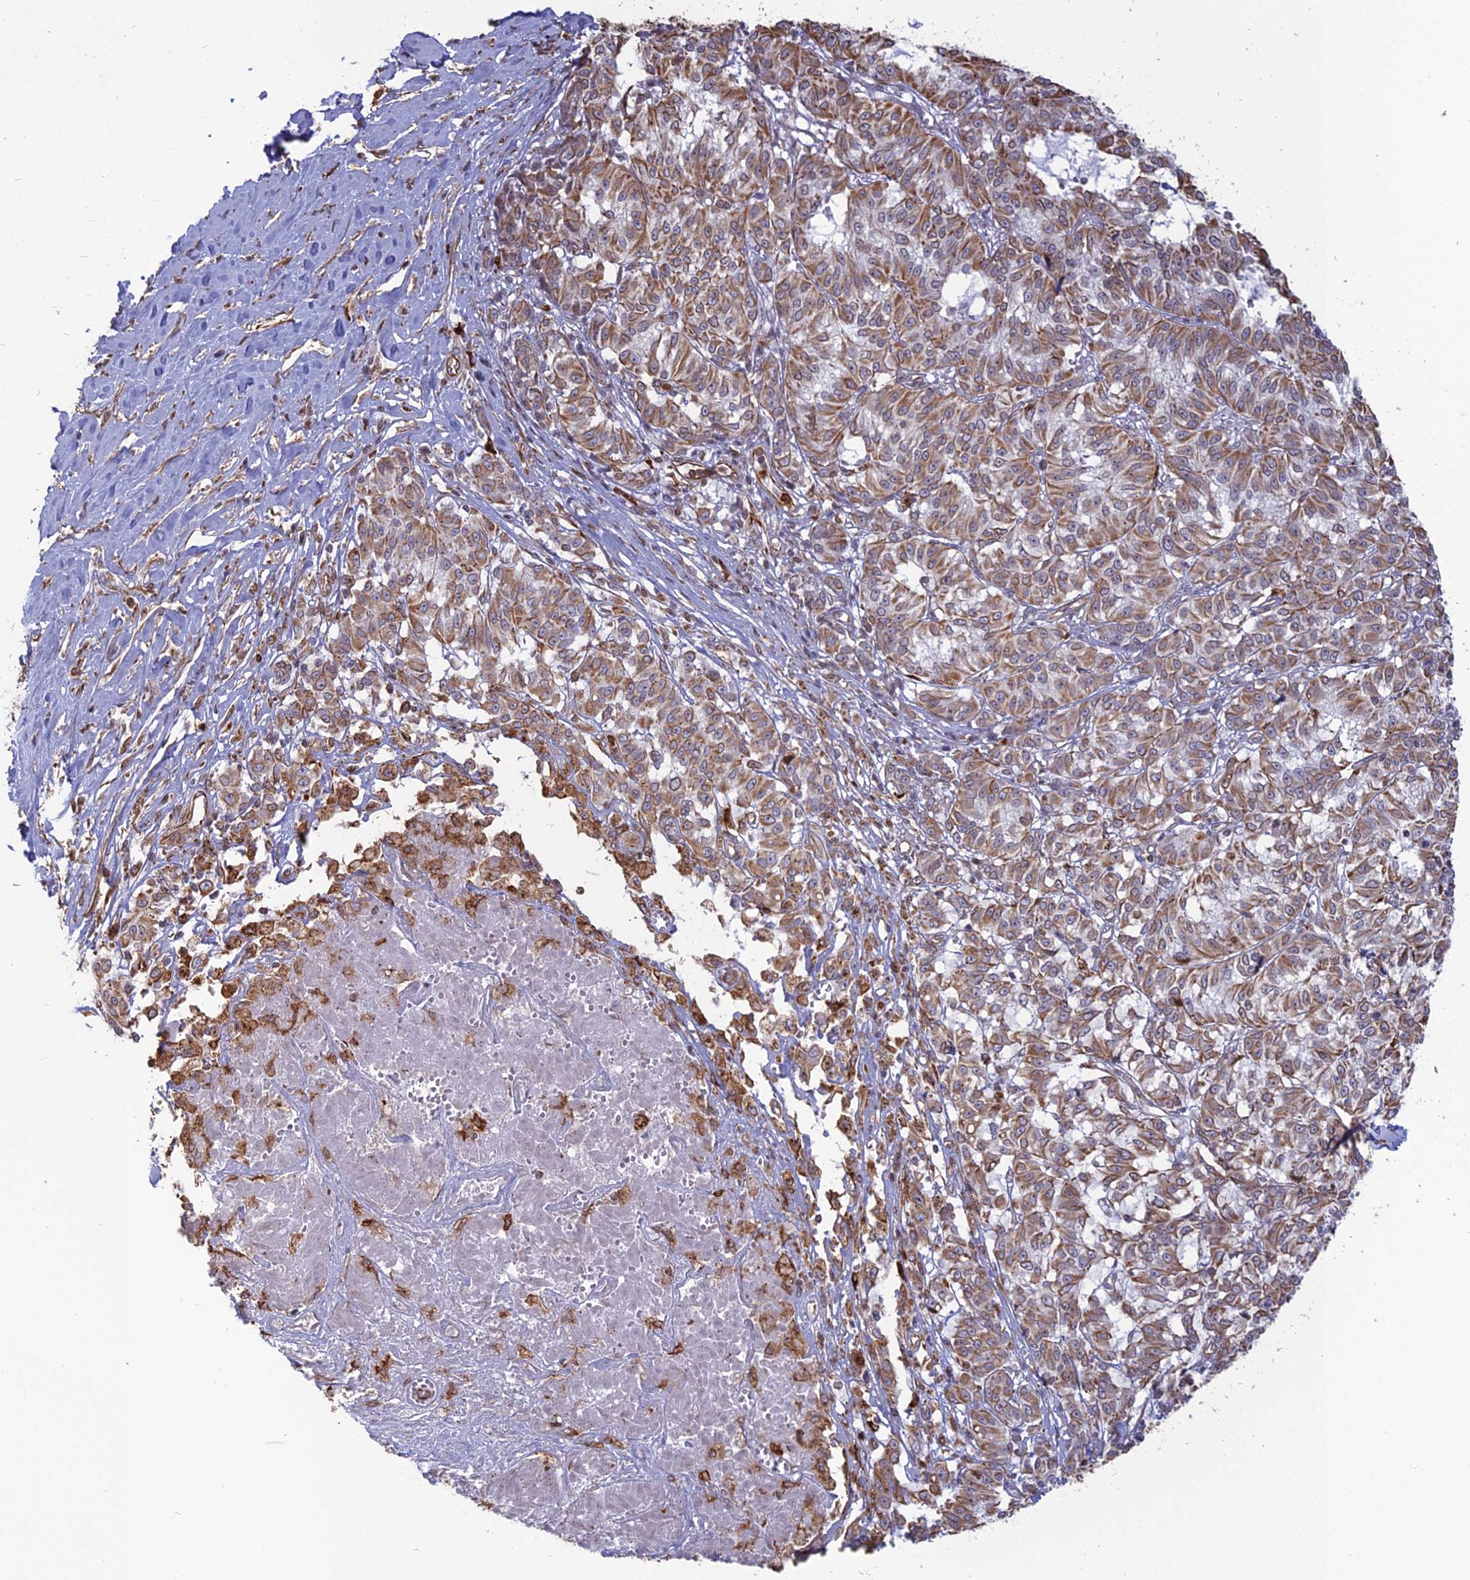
{"staining": {"intensity": "moderate", "quantity": ">75%", "location": "cytoplasmic/membranous"}, "tissue": "melanoma", "cell_type": "Tumor cells", "image_type": "cancer", "snomed": [{"axis": "morphology", "description": "Malignant melanoma, NOS"}, {"axis": "topography", "description": "Skin"}], "caption": "This image shows malignant melanoma stained with immunohistochemistry (IHC) to label a protein in brown. The cytoplasmic/membranous of tumor cells show moderate positivity for the protein. Nuclei are counter-stained blue.", "gene": "APOBR", "patient": {"sex": "female", "age": 72}}